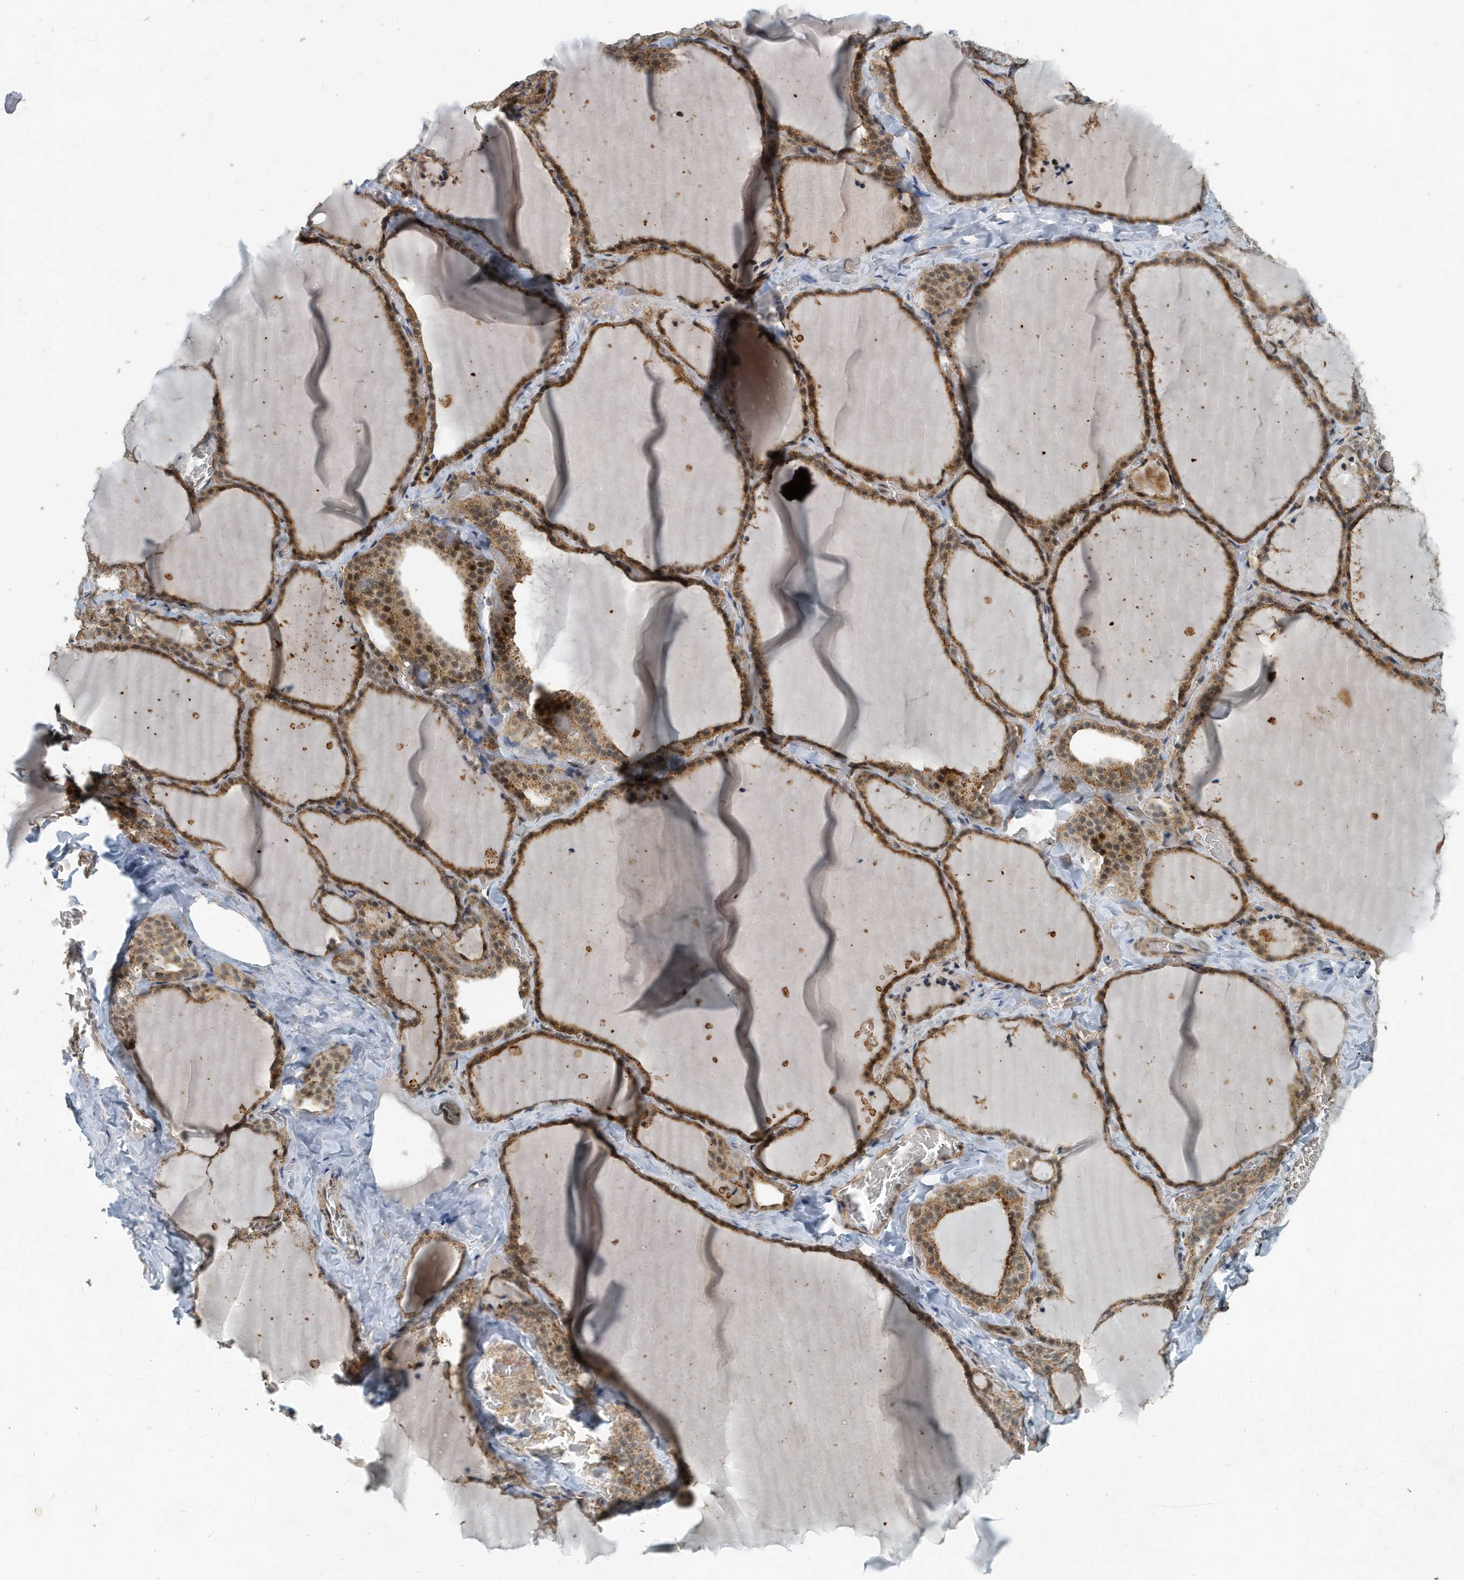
{"staining": {"intensity": "moderate", "quantity": ">75%", "location": "cytoplasmic/membranous,nuclear"}, "tissue": "thyroid gland", "cell_type": "Glandular cells", "image_type": "normal", "snomed": [{"axis": "morphology", "description": "Normal tissue, NOS"}, {"axis": "topography", "description": "Thyroid gland"}], "caption": "DAB immunohistochemical staining of unremarkable human thyroid gland demonstrates moderate cytoplasmic/membranous,nuclear protein expression in about >75% of glandular cells. The protein is shown in brown color, while the nuclei are stained blue.", "gene": "KIF15", "patient": {"sex": "female", "age": 22}}